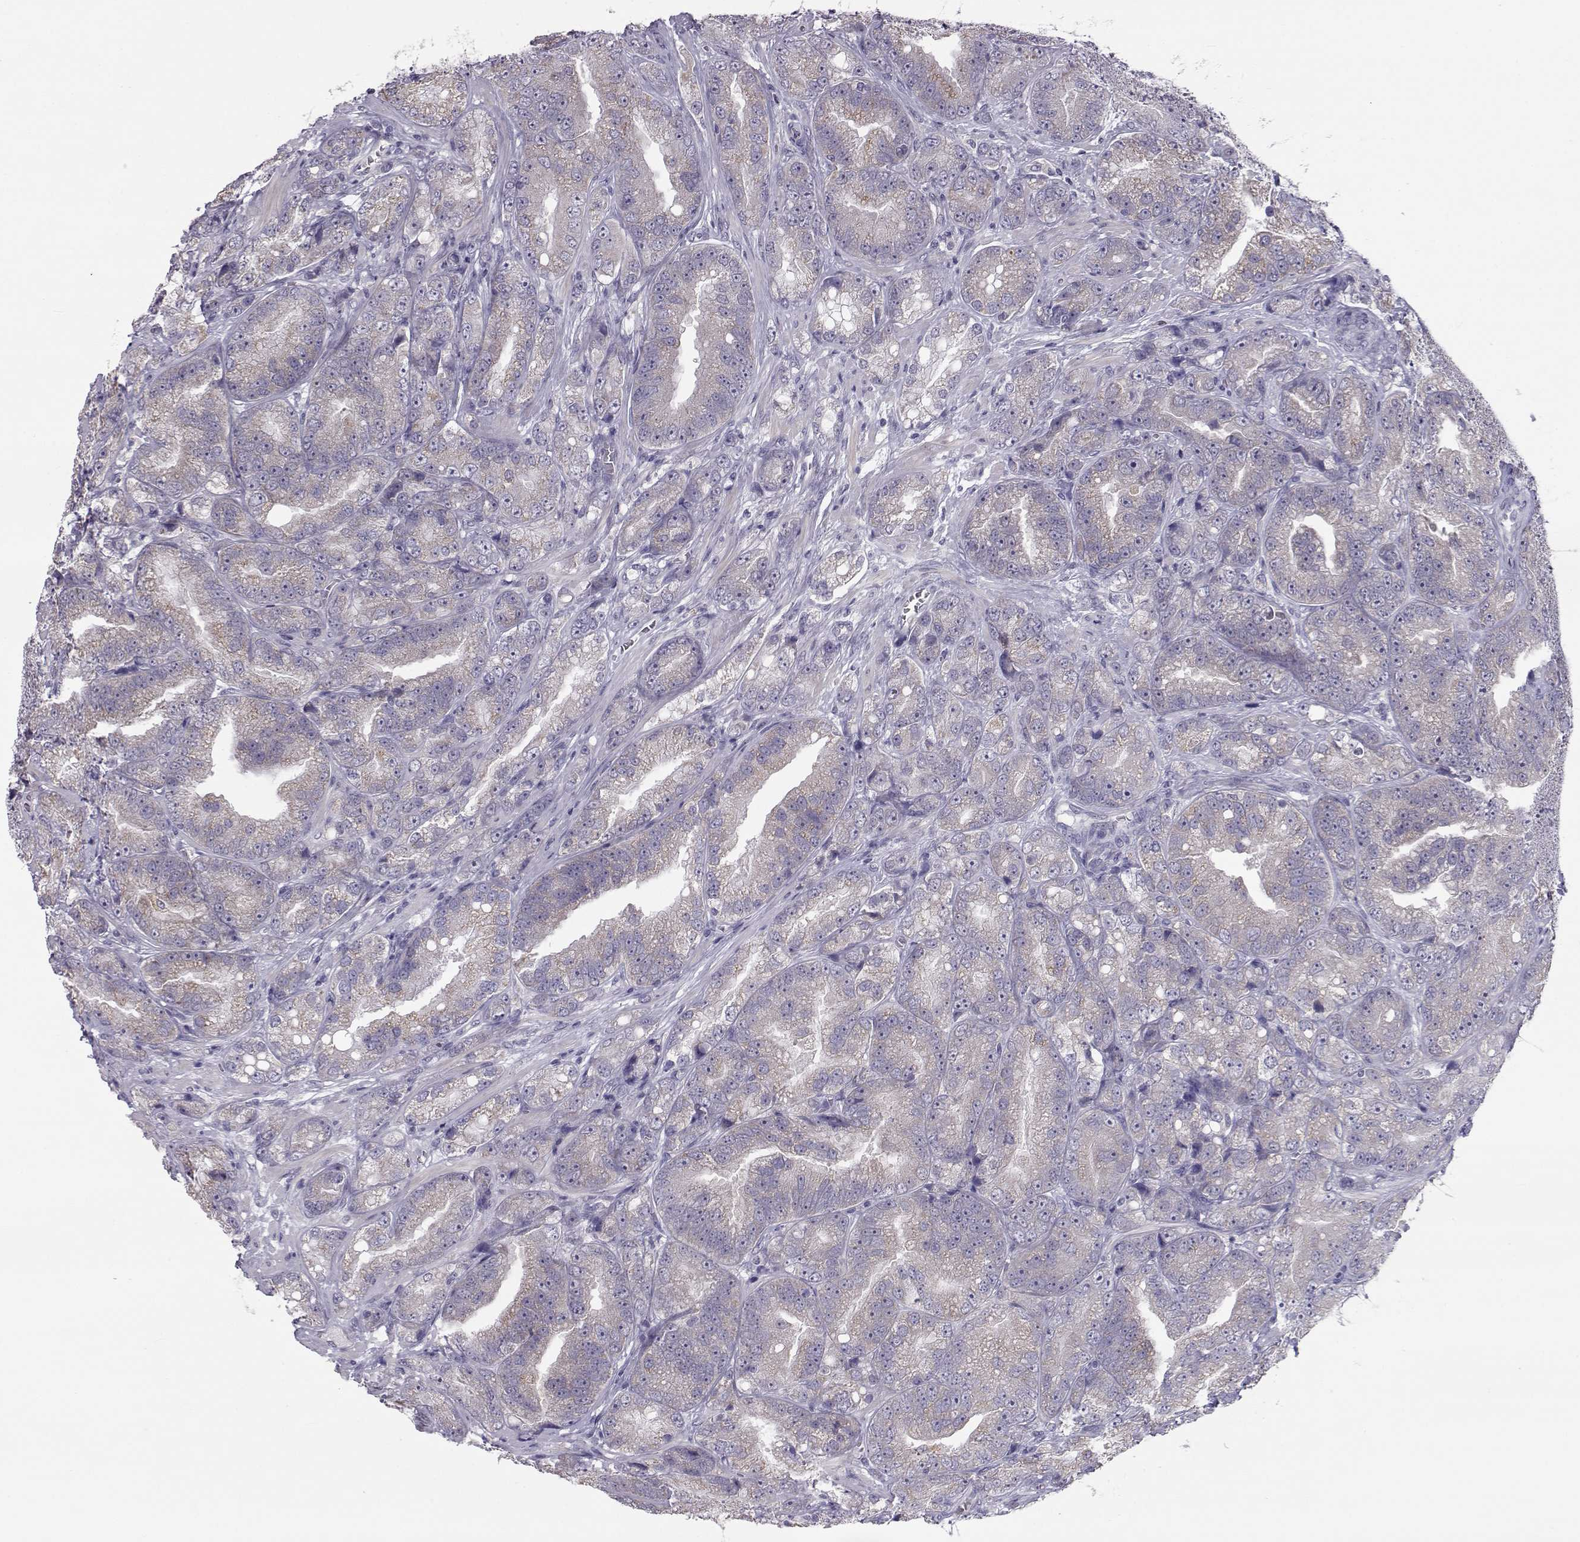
{"staining": {"intensity": "weak", "quantity": "<25%", "location": "cytoplasmic/membranous"}, "tissue": "prostate cancer", "cell_type": "Tumor cells", "image_type": "cancer", "snomed": [{"axis": "morphology", "description": "Adenocarcinoma, NOS"}, {"axis": "topography", "description": "Prostate"}], "caption": "Prostate cancer (adenocarcinoma) was stained to show a protein in brown. There is no significant expression in tumor cells.", "gene": "NPVF", "patient": {"sex": "male", "age": 63}}